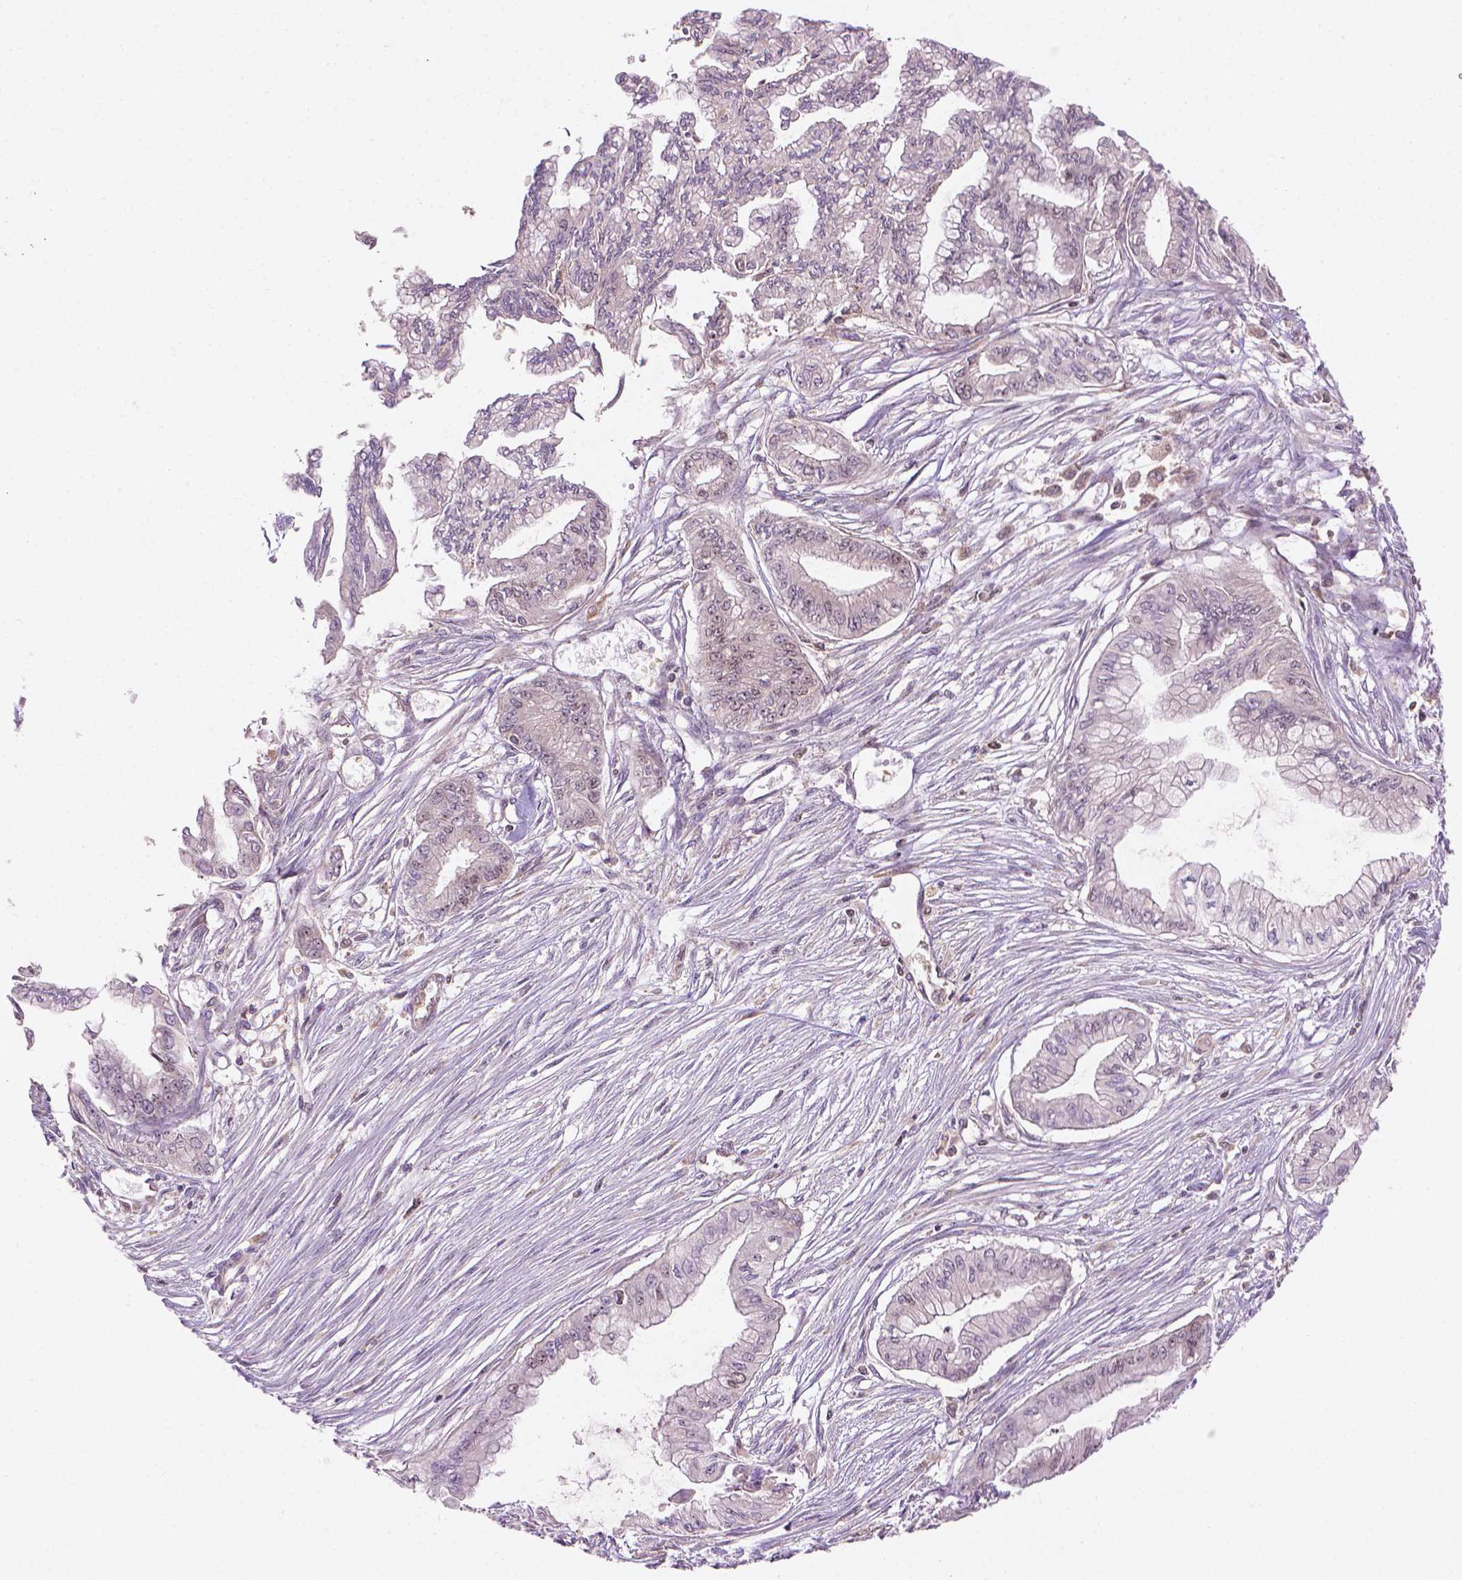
{"staining": {"intensity": "weak", "quantity": "<25%", "location": "nuclear"}, "tissue": "pancreatic cancer", "cell_type": "Tumor cells", "image_type": "cancer", "snomed": [{"axis": "morphology", "description": "Adenocarcinoma, NOS"}, {"axis": "topography", "description": "Pancreas"}], "caption": "Immunohistochemistry (IHC) histopathology image of pancreatic cancer (adenocarcinoma) stained for a protein (brown), which shows no staining in tumor cells.", "gene": "SMC2", "patient": {"sex": "female", "age": 68}}